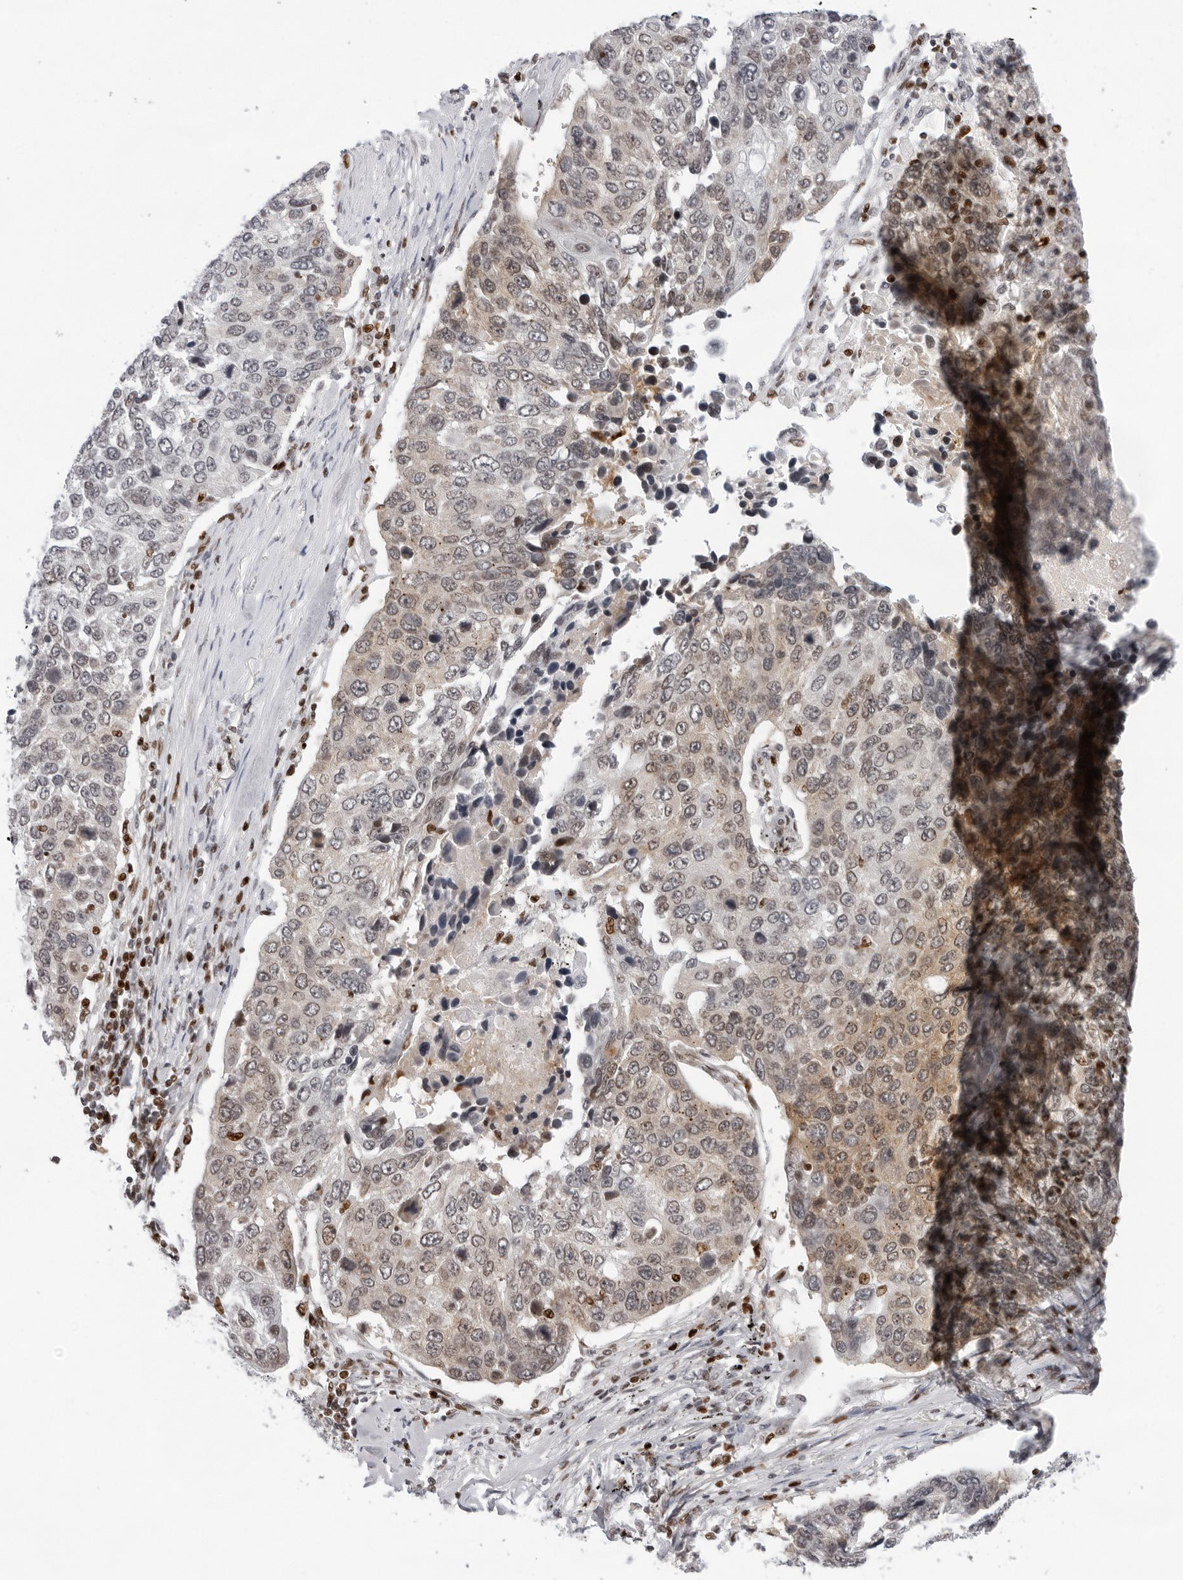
{"staining": {"intensity": "weak", "quantity": ">75%", "location": "cytoplasmic/membranous,nuclear"}, "tissue": "lung cancer", "cell_type": "Tumor cells", "image_type": "cancer", "snomed": [{"axis": "morphology", "description": "Squamous cell carcinoma, NOS"}, {"axis": "topography", "description": "Lung"}], "caption": "There is low levels of weak cytoplasmic/membranous and nuclear expression in tumor cells of squamous cell carcinoma (lung), as demonstrated by immunohistochemical staining (brown color).", "gene": "OGG1", "patient": {"sex": "male", "age": 66}}